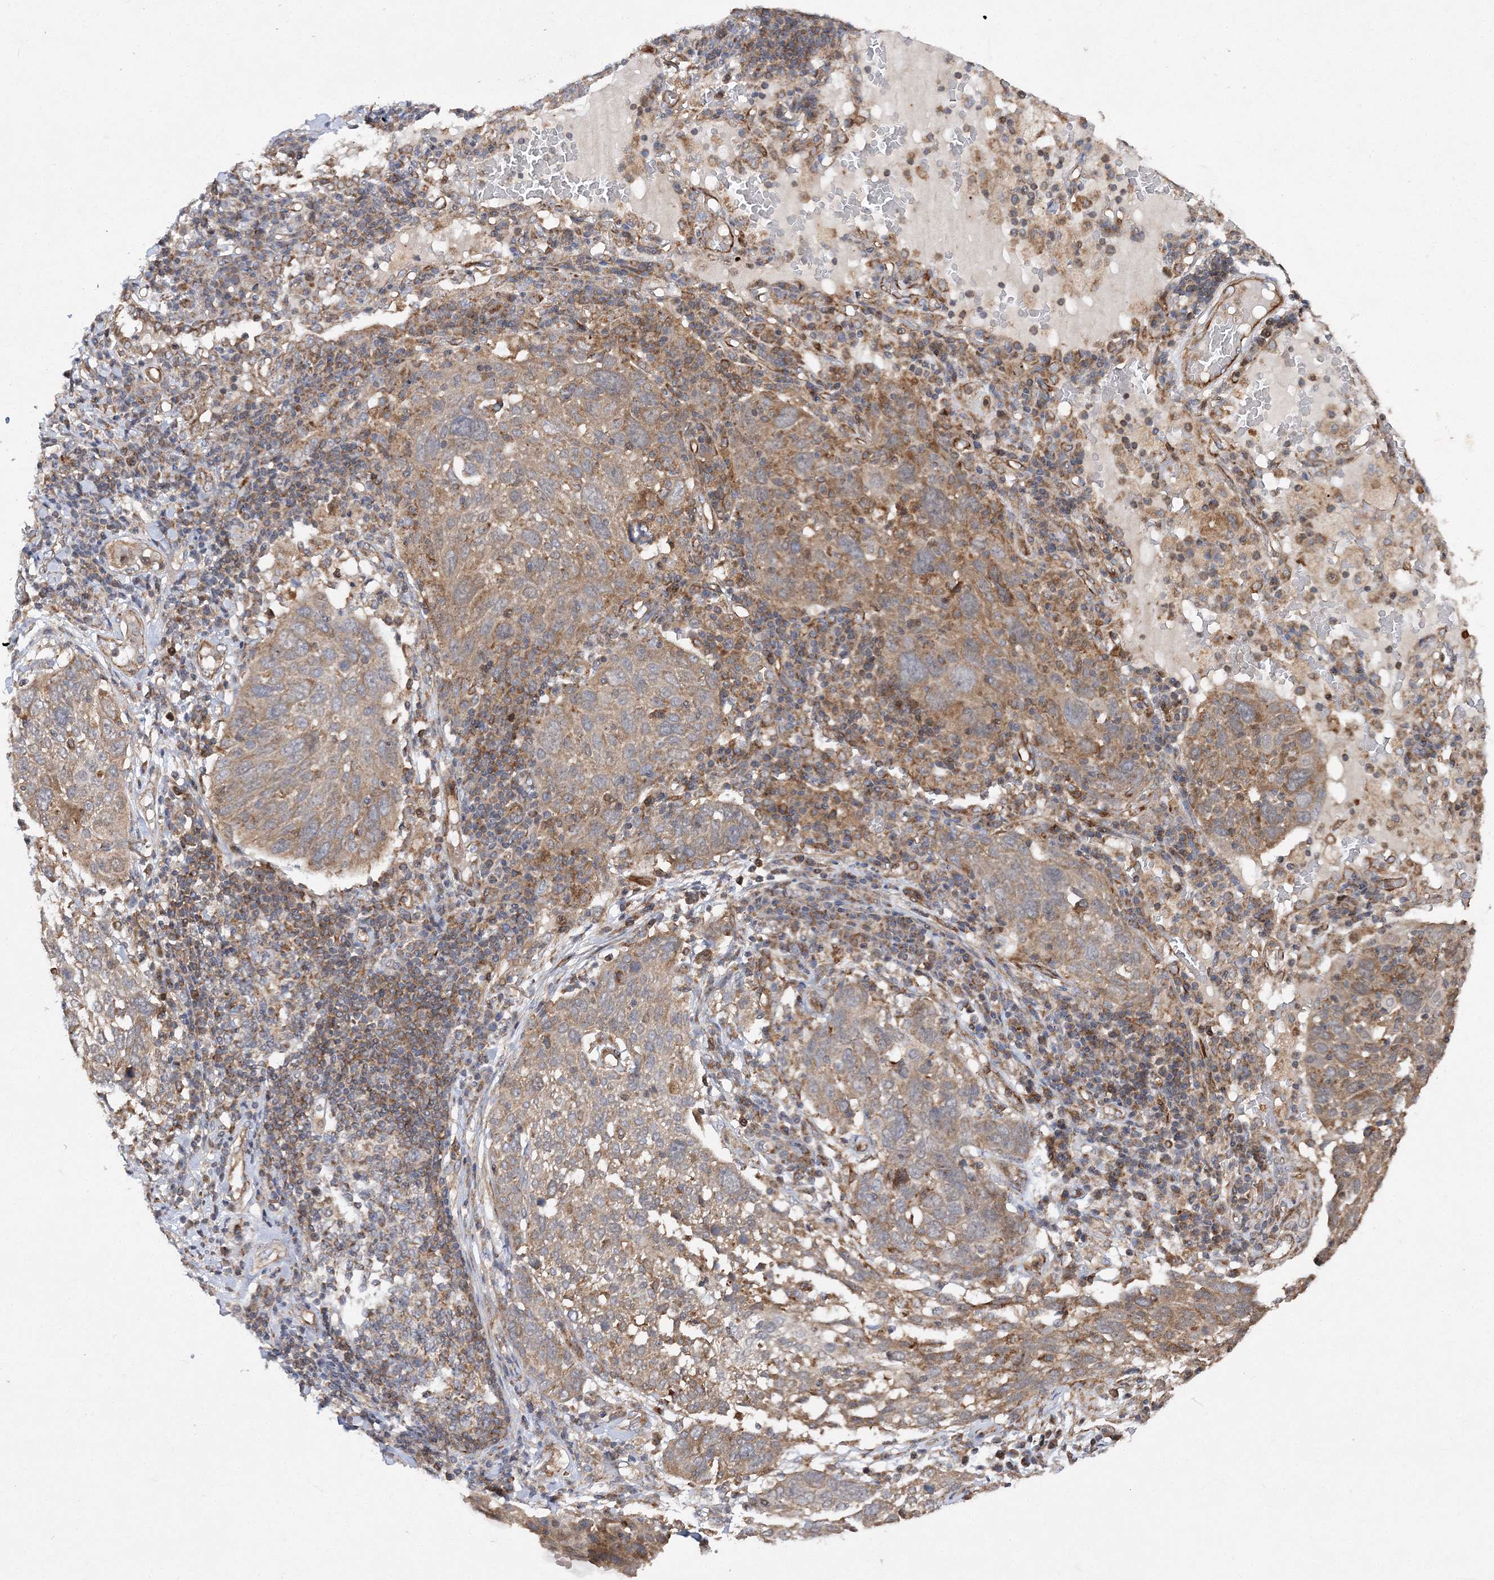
{"staining": {"intensity": "weak", "quantity": ">75%", "location": "cytoplasmic/membranous"}, "tissue": "lung cancer", "cell_type": "Tumor cells", "image_type": "cancer", "snomed": [{"axis": "morphology", "description": "Squamous cell carcinoma, NOS"}, {"axis": "topography", "description": "Lung"}], "caption": "This image reveals IHC staining of human lung cancer (squamous cell carcinoma), with low weak cytoplasmic/membranous staining in about >75% of tumor cells.", "gene": "DNAJC13", "patient": {"sex": "male", "age": 65}}